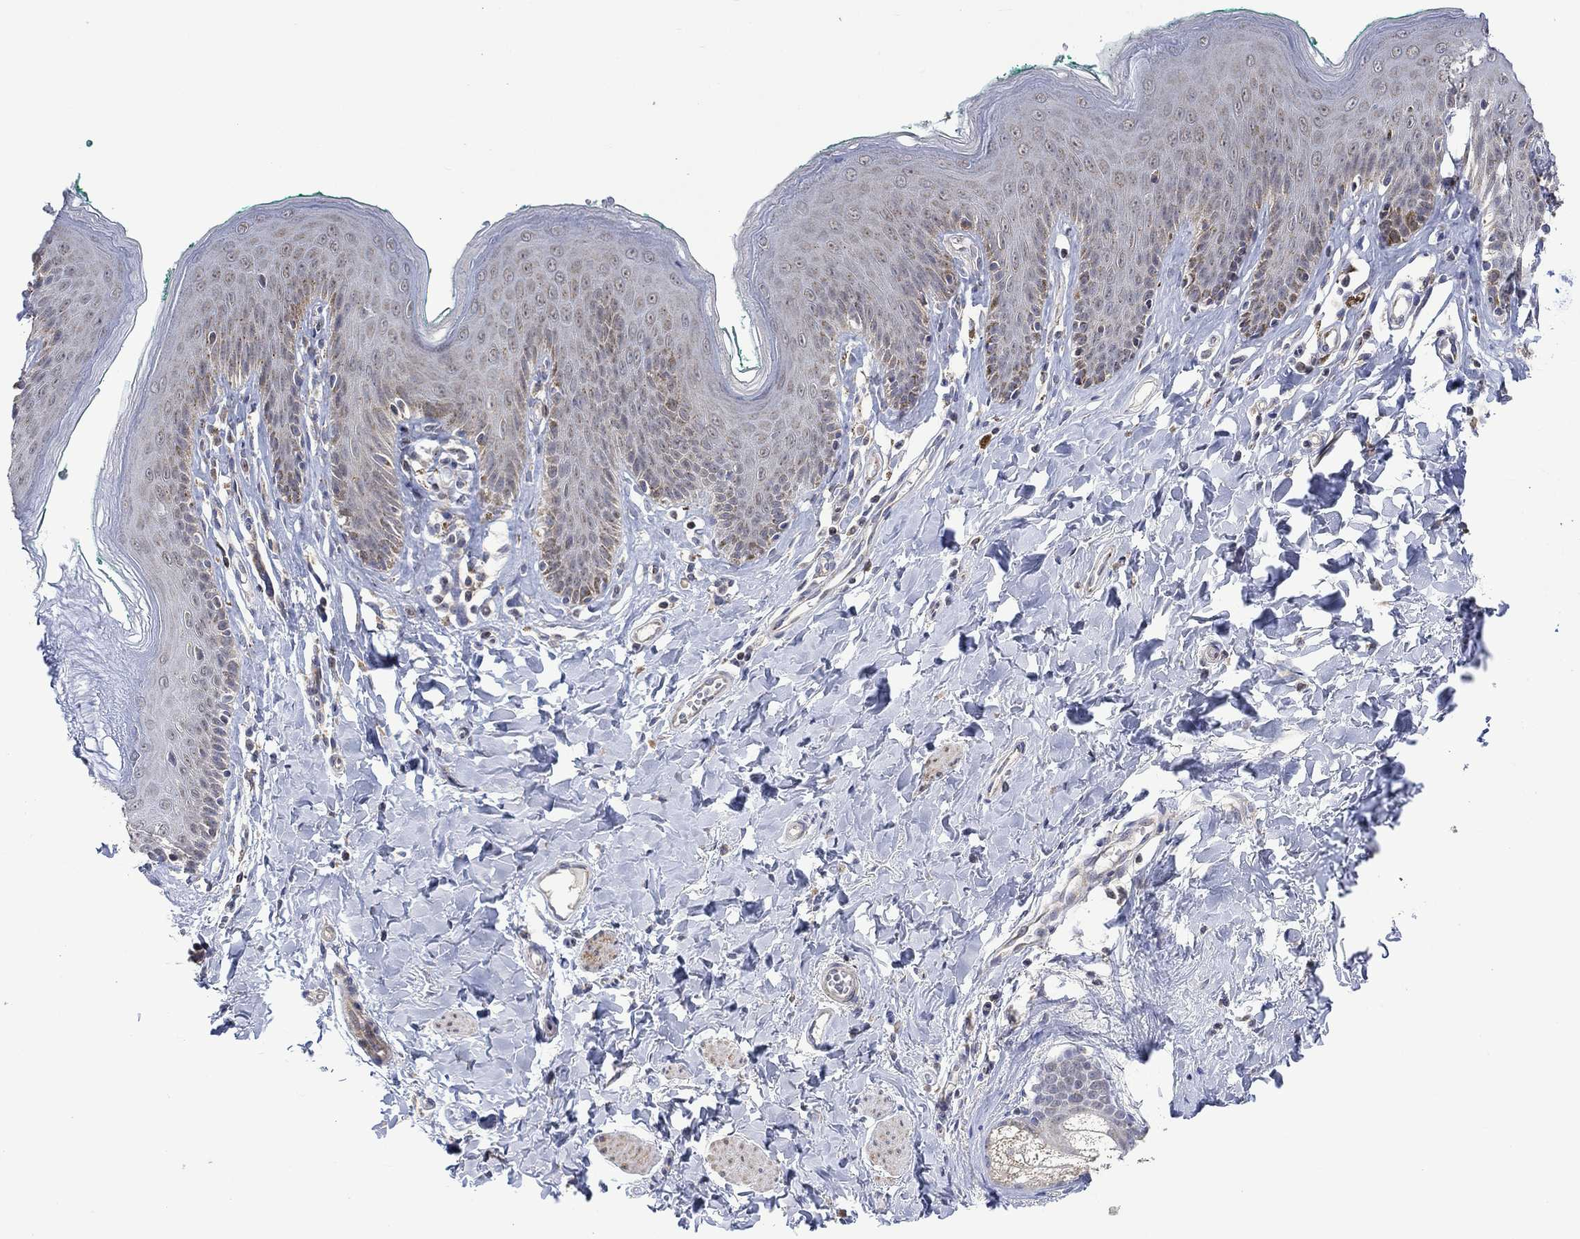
{"staining": {"intensity": "weak", "quantity": "<25%", "location": "cytoplasmic/membranous"}, "tissue": "skin", "cell_type": "Epidermal cells", "image_type": "normal", "snomed": [{"axis": "morphology", "description": "Normal tissue, NOS"}, {"axis": "topography", "description": "Vulva"}], "caption": "The immunohistochemistry (IHC) micrograph has no significant staining in epidermal cells of skin.", "gene": "SLC48A1", "patient": {"sex": "female", "age": 66}}